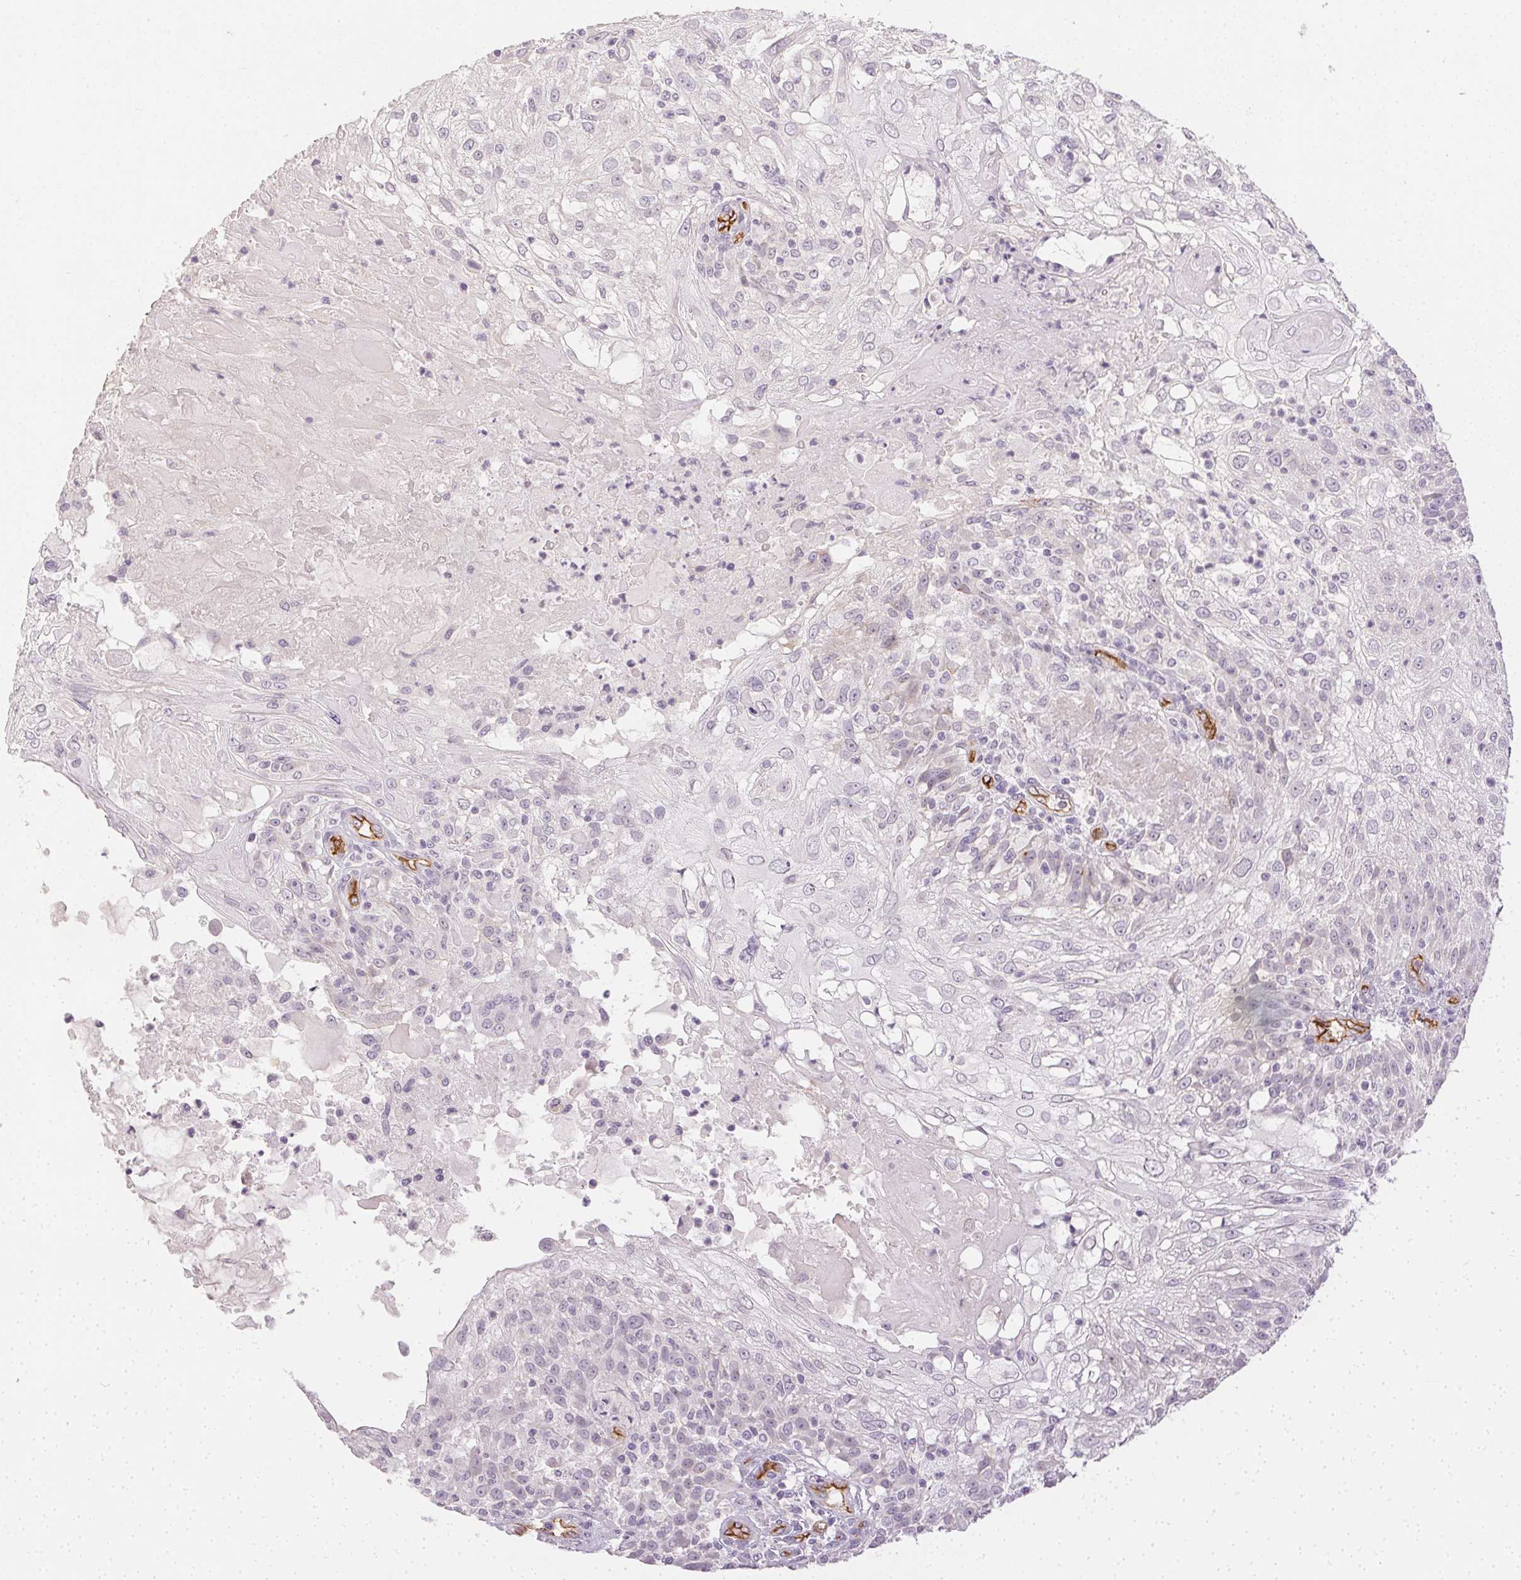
{"staining": {"intensity": "negative", "quantity": "none", "location": "none"}, "tissue": "skin cancer", "cell_type": "Tumor cells", "image_type": "cancer", "snomed": [{"axis": "morphology", "description": "Normal tissue, NOS"}, {"axis": "morphology", "description": "Squamous cell carcinoma, NOS"}, {"axis": "topography", "description": "Skin"}], "caption": "Micrograph shows no significant protein staining in tumor cells of squamous cell carcinoma (skin).", "gene": "PODXL", "patient": {"sex": "female", "age": 83}}